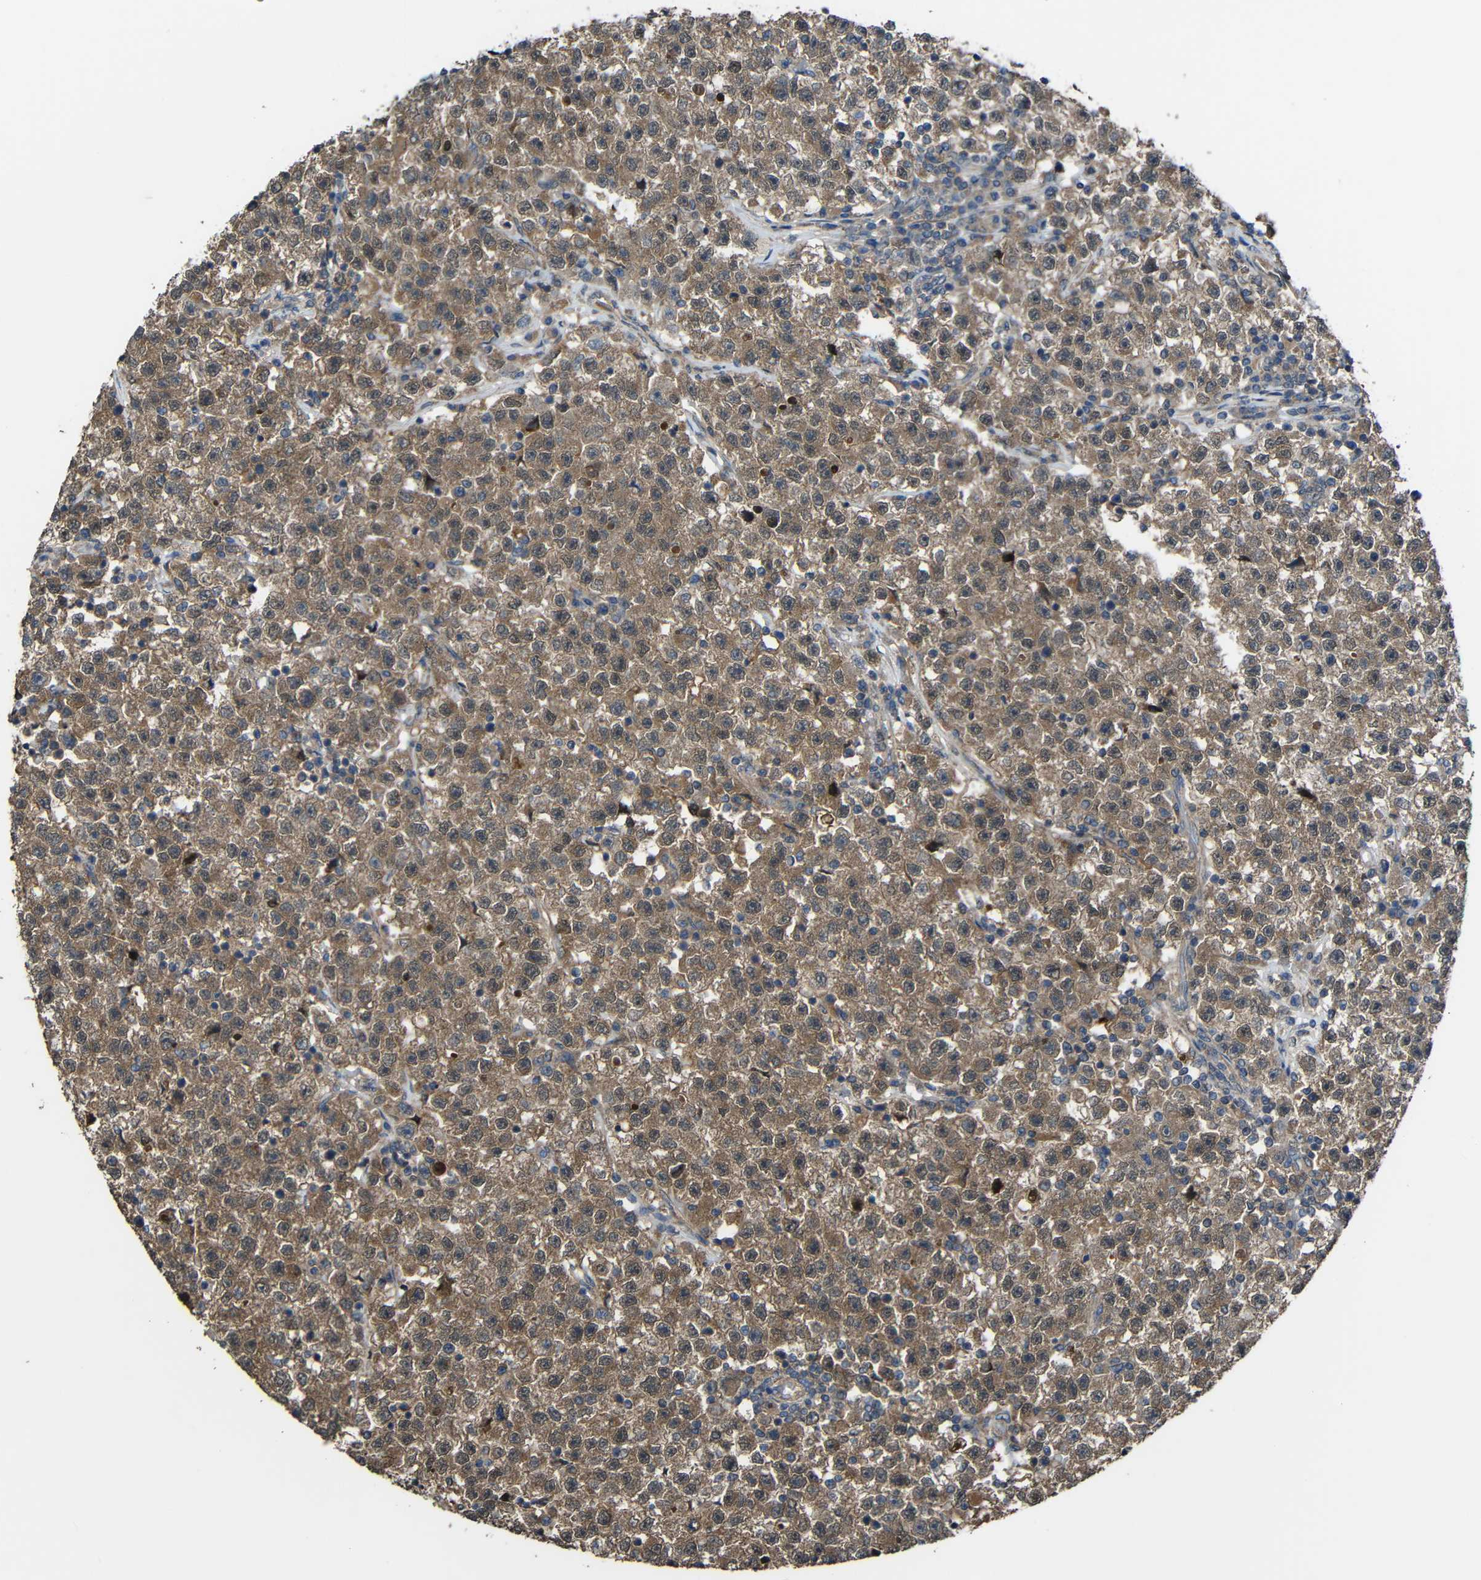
{"staining": {"intensity": "moderate", "quantity": ">75%", "location": "cytoplasmic/membranous"}, "tissue": "testis cancer", "cell_type": "Tumor cells", "image_type": "cancer", "snomed": [{"axis": "morphology", "description": "Seminoma, NOS"}, {"axis": "topography", "description": "Testis"}], "caption": "Testis seminoma stained with DAB immunohistochemistry reveals medium levels of moderate cytoplasmic/membranous positivity in about >75% of tumor cells.", "gene": "CHST9", "patient": {"sex": "male", "age": 22}}